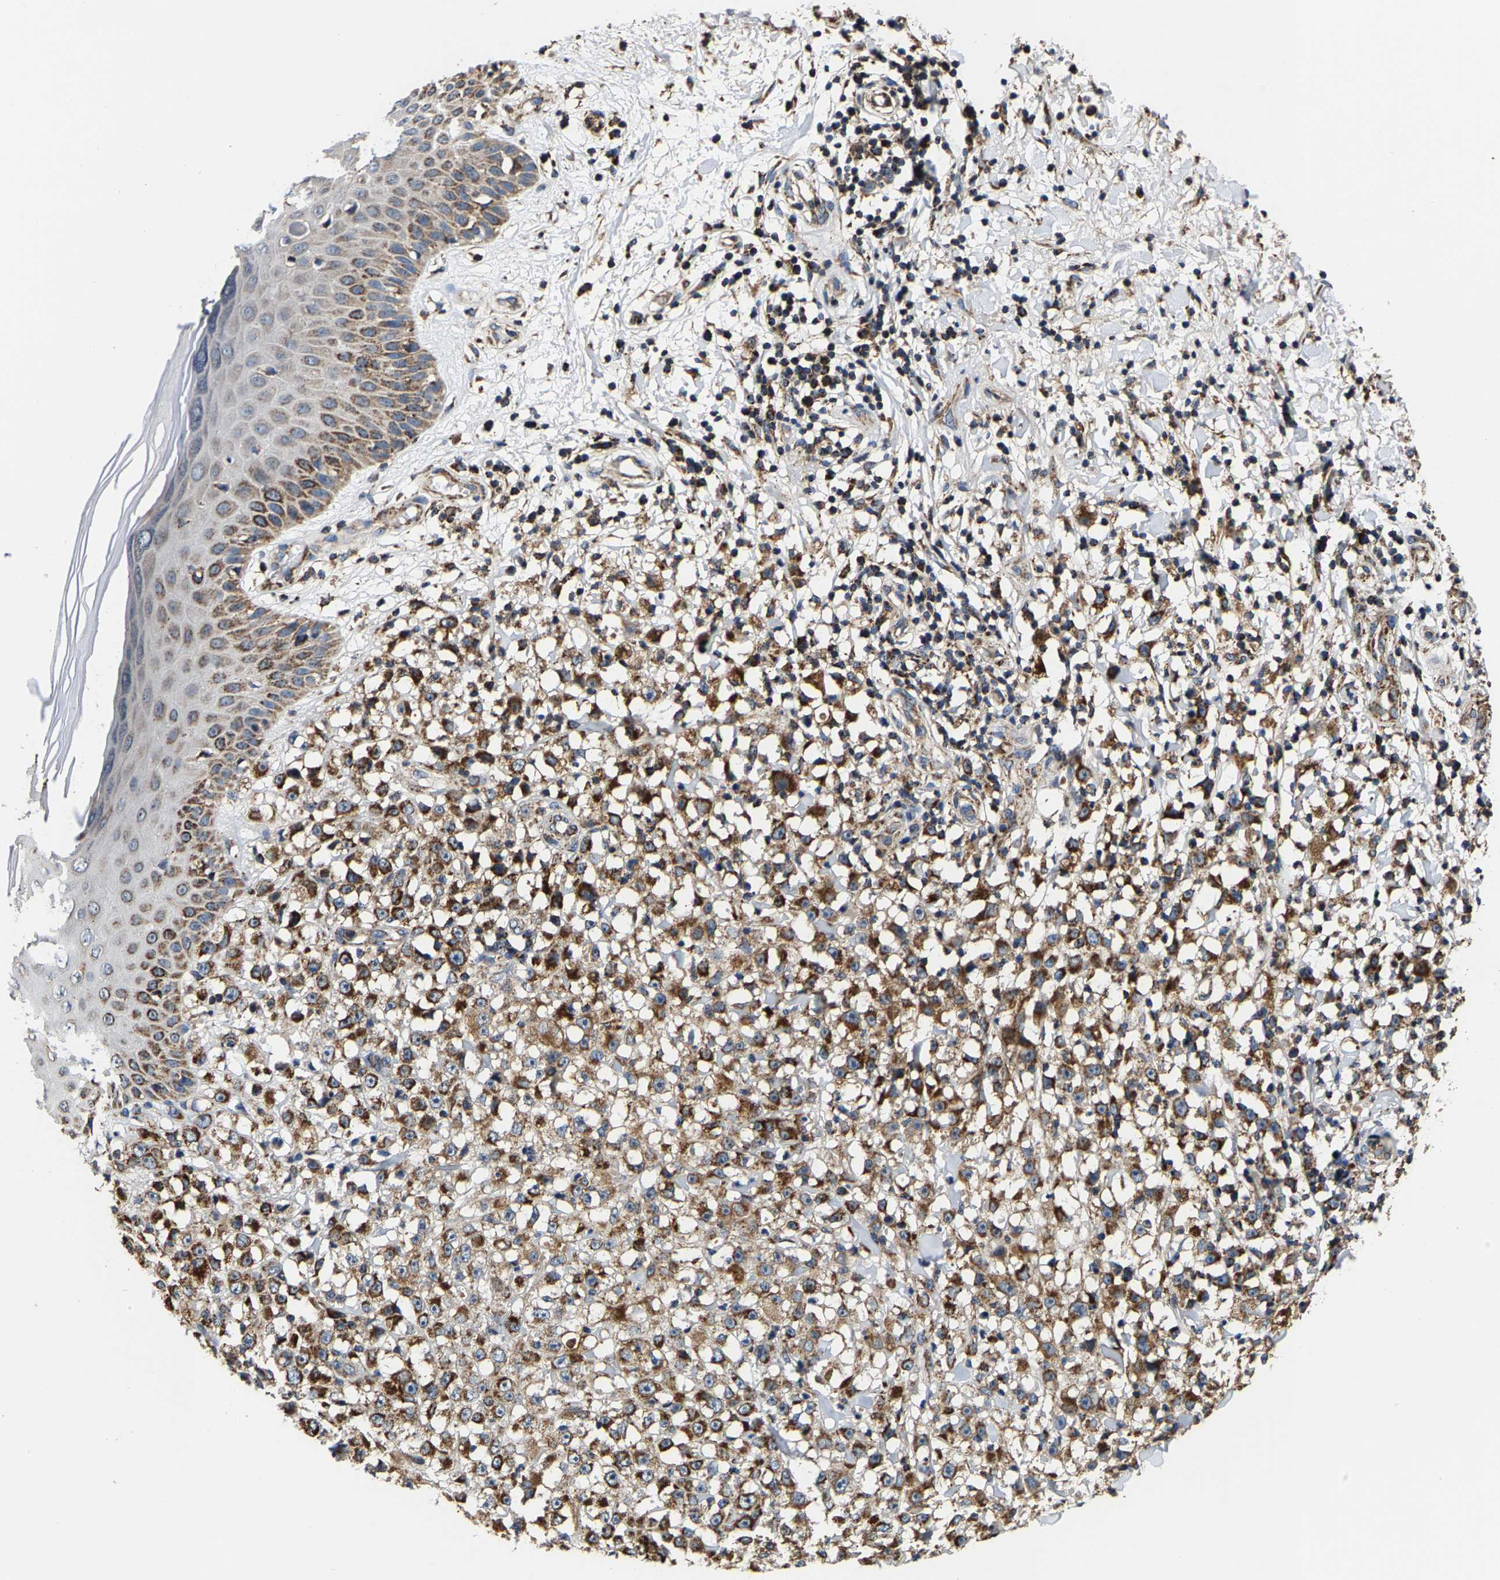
{"staining": {"intensity": "moderate", "quantity": ">75%", "location": "cytoplasmic/membranous"}, "tissue": "melanoma", "cell_type": "Tumor cells", "image_type": "cancer", "snomed": [{"axis": "morphology", "description": "Malignant melanoma, NOS"}, {"axis": "topography", "description": "Skin"}], "caption": "Immunohistochemical staining of human malignant melanoma shows medium levels of moderate cytoplasmic/membranous staining in about >75% of tumor cells.", "gene": "SHMT2", "patient": {"sex": "female", "age": 82}}